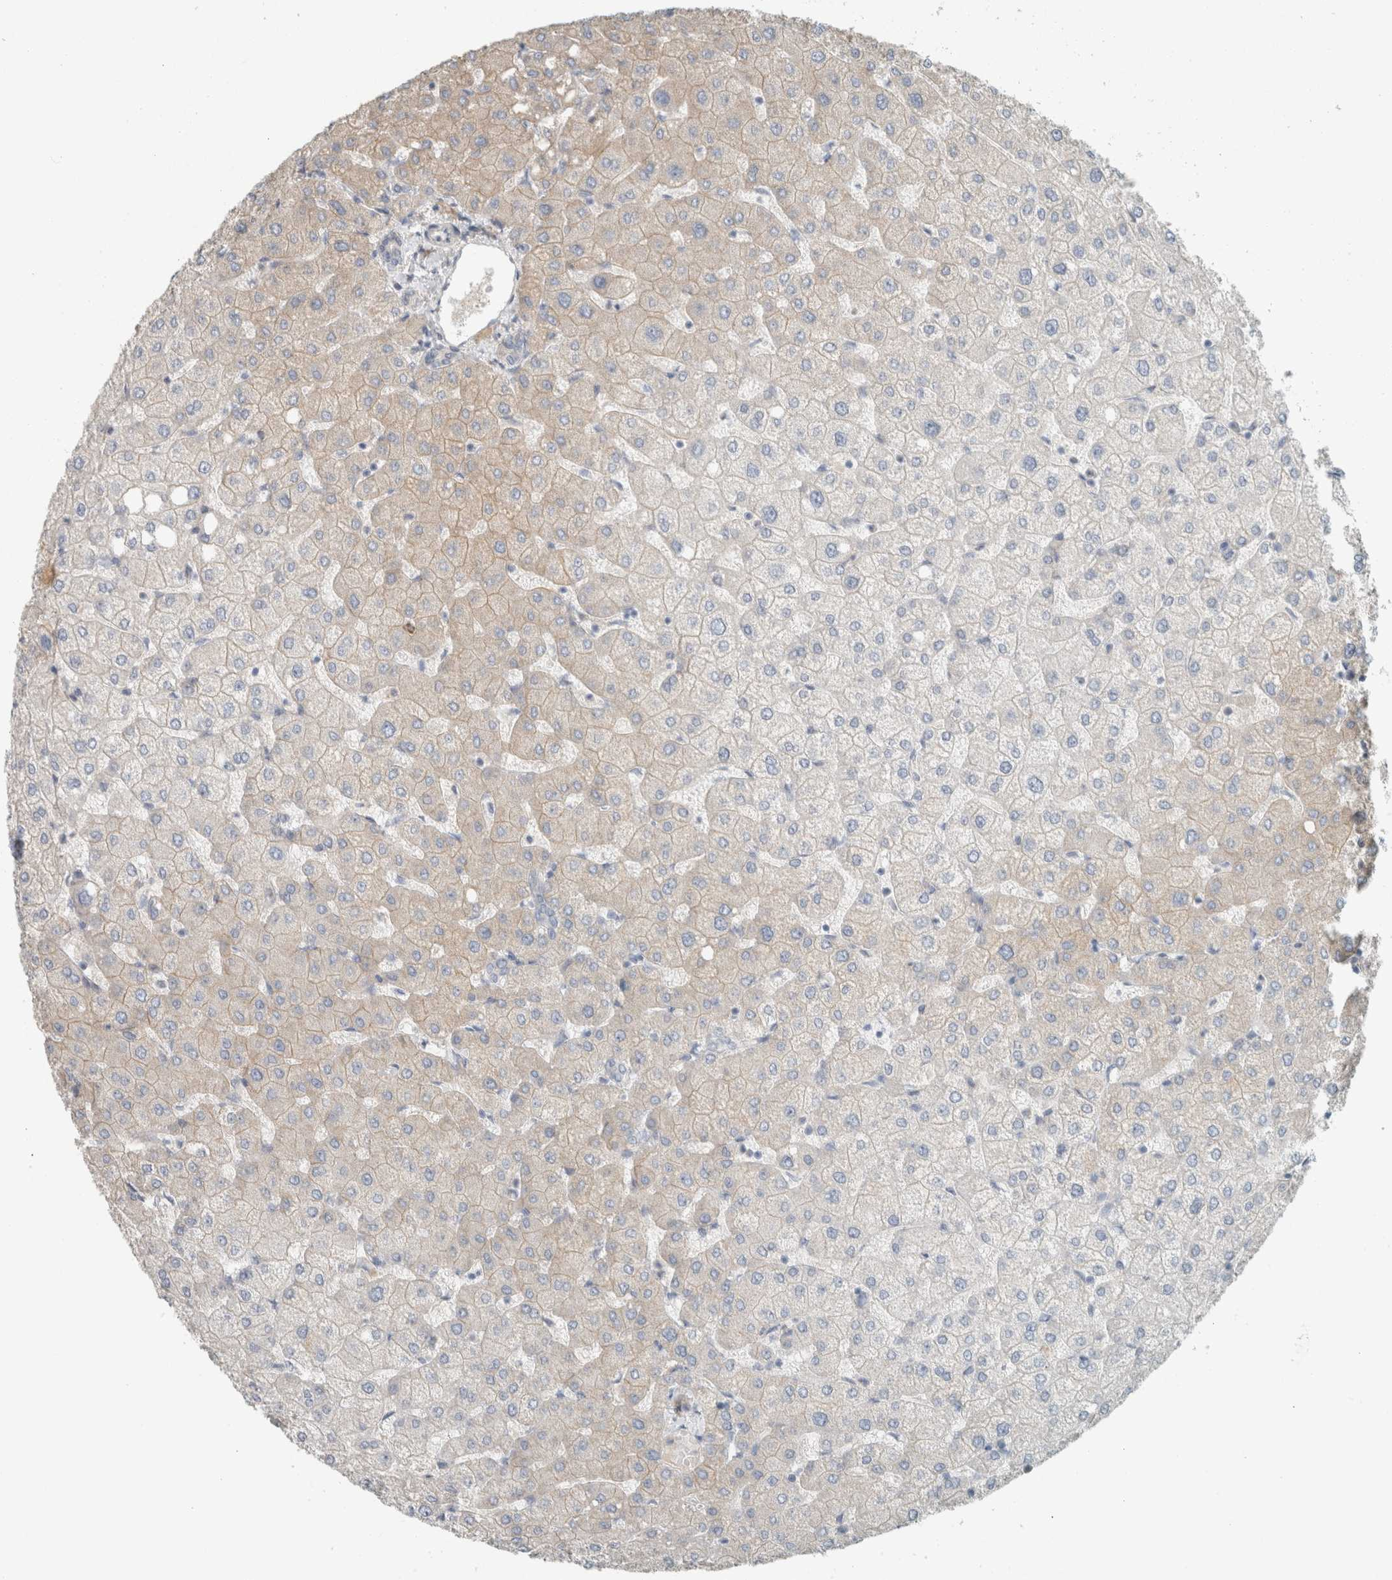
{"staining": {"intensity": "negative", "quantity": "none", "location": "none"}, "tissue": "liver", "cell_type": "Cholangiocytes", "image_type": "normal", "snomed": [{"axis": "morphology", "description": "Normal tissue, NOS"}, {"axis": "topography", "description": "Liver"}], "caption": "The immunohistochemistry photomicrograph has no significant expression in cholangiocytes of liver. (DAB (3,3'-diaminobenzidine) immunohistochemistry with hematoxylin counter stain).", "gene": "SCIN", "patient": {"sex": "female", "age": 54}}